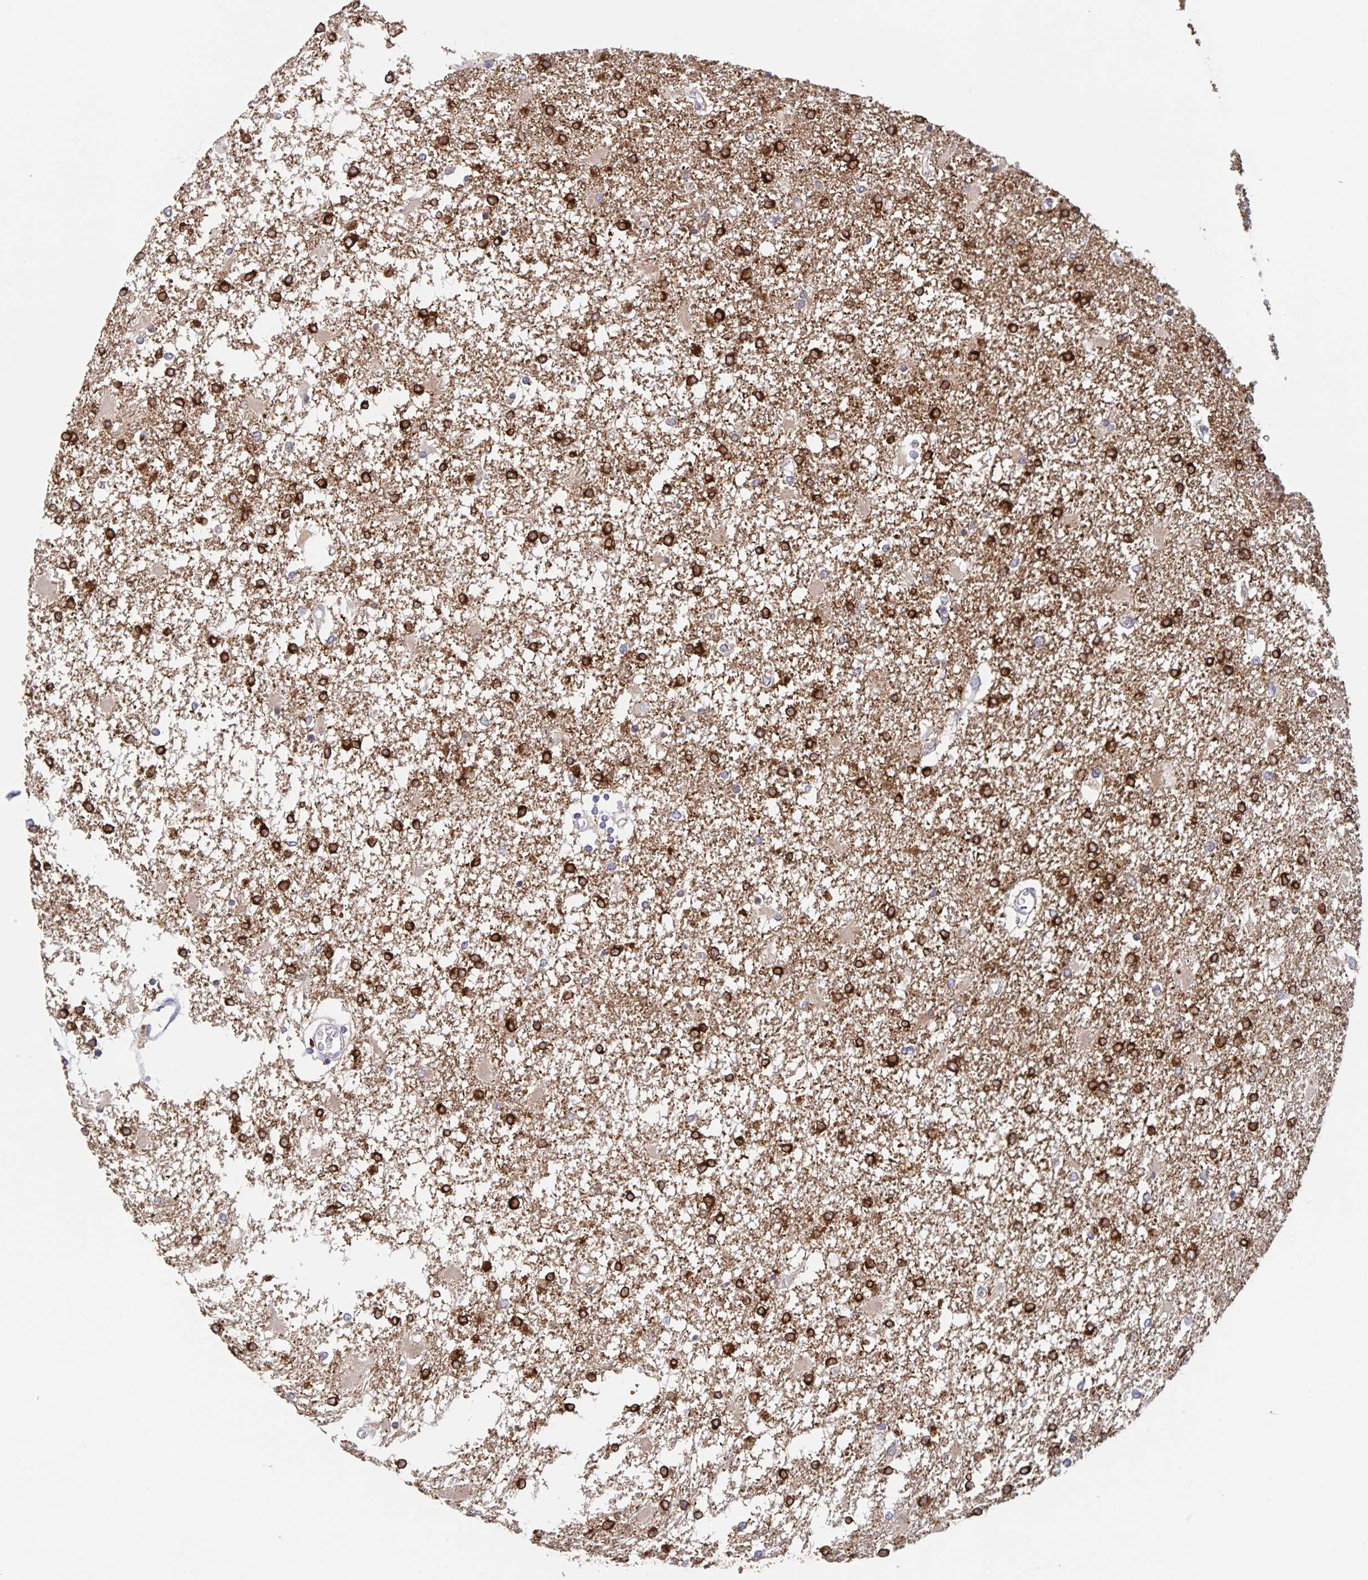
{"staining": {"intensity": "strong", "quantity": ">75%", "location": "cytoplasmic/membranous"}, "tissue": "glioma", "cell_type": "Tumor cells", "image_type": "cancer", "snomed": [{"axis": "morphology", "description": "Glioma, malignant, High grade"}, {"axis": "topography", "description": "Cerebral cortex"}], "caption": "Brown immunohistochemical staining in human malignant high-grade glioma reveals strong cytoplasmic/membranous positivity in about >75% of tumor cells.", "gene": "CDC42BPG", "patient": {"sex": "male", "age": 79}}